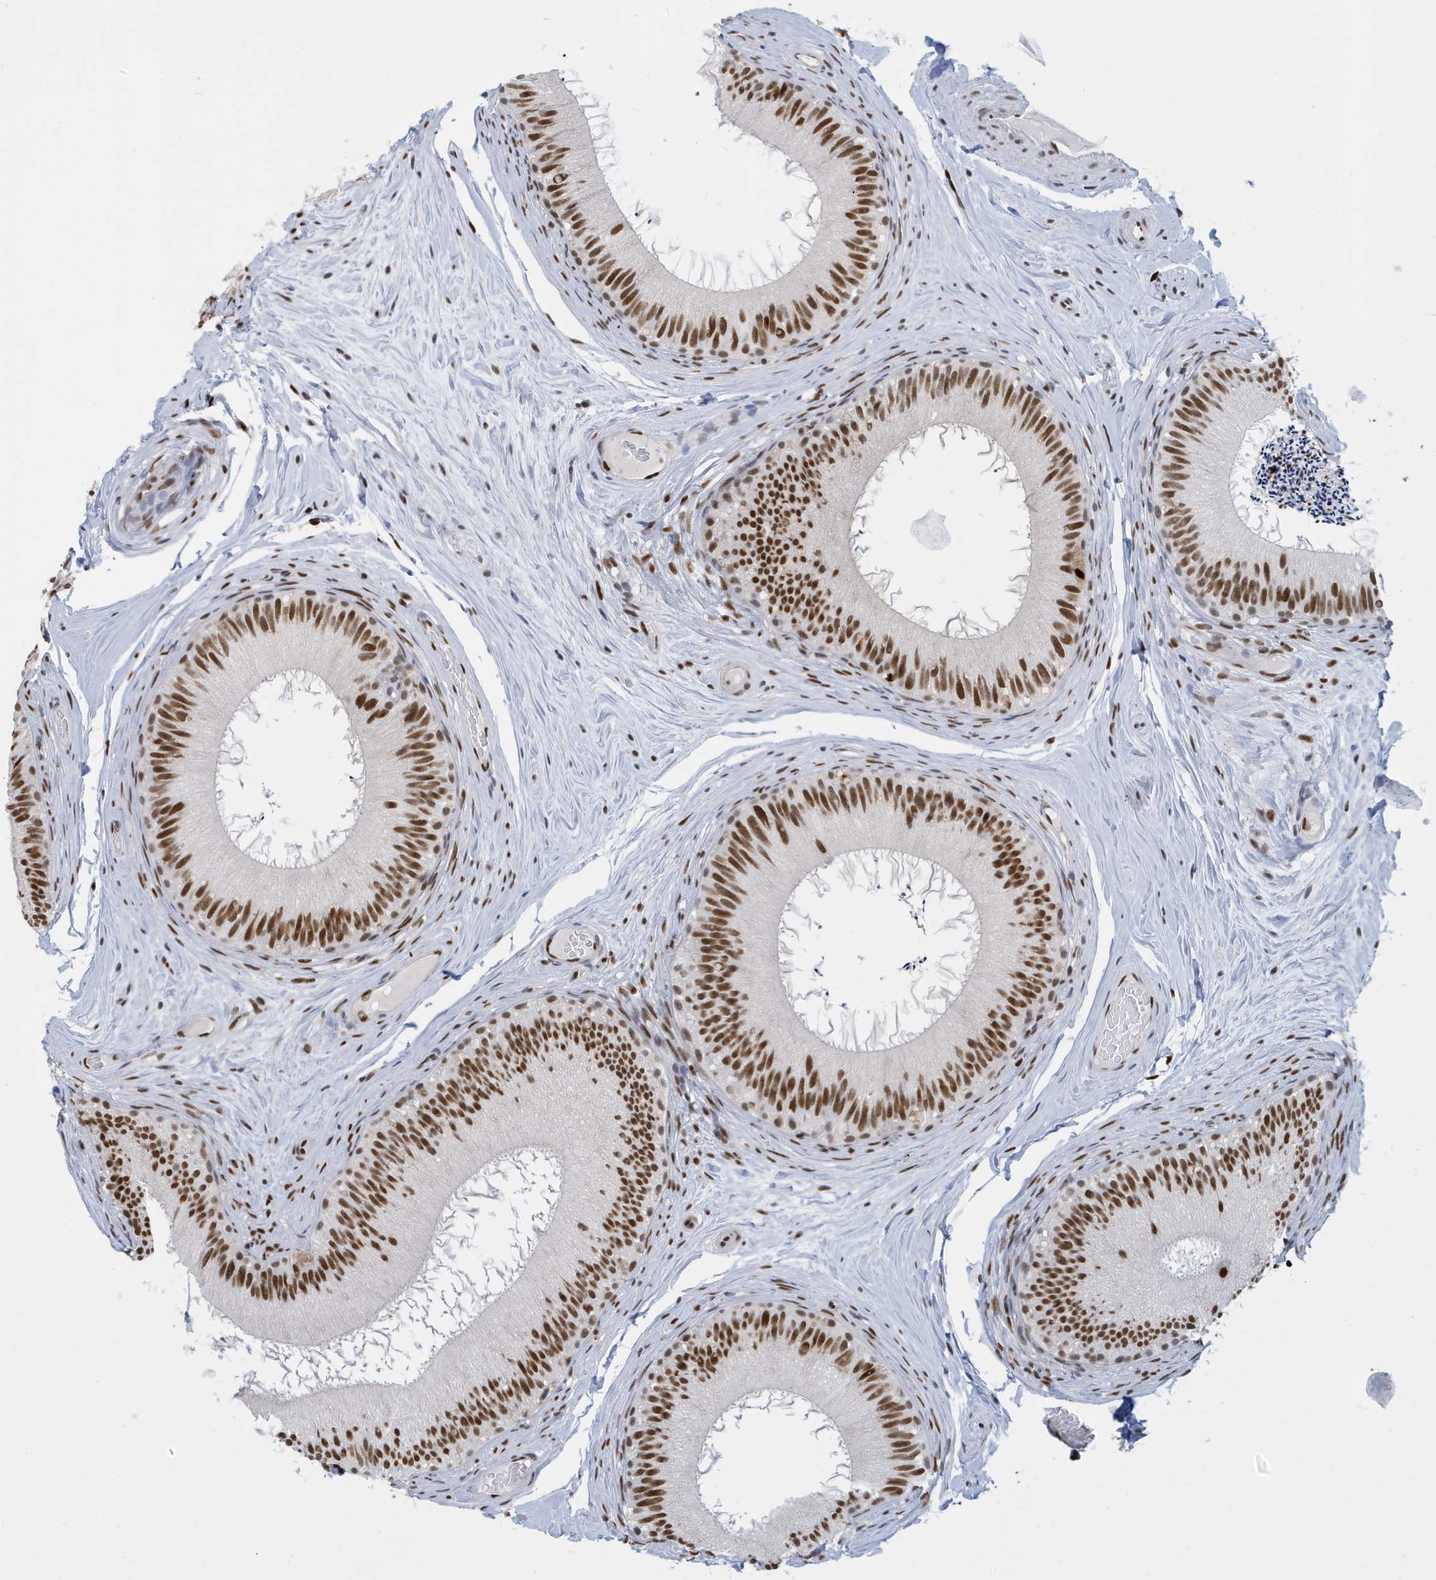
{"staining": {"intensity": "strong", "quantity": ">75%", "location": "nuclear"}, "tissue": "epididymis", "cell_type": "Glandular cells", "image_type": "normal", "snomed": [{"axis": "morphology", "description": "Normal tissue, NOS"}, {"axis": "topography", "description": "Epididymis"}], "caption": "Protein positivity by immunohistochemistry displays strong nuclear expression in approximately >75% of glandular cells in normal epididymis.", "gene": "PCYT1A", "patient": {"sex": "male", "age": 50}}